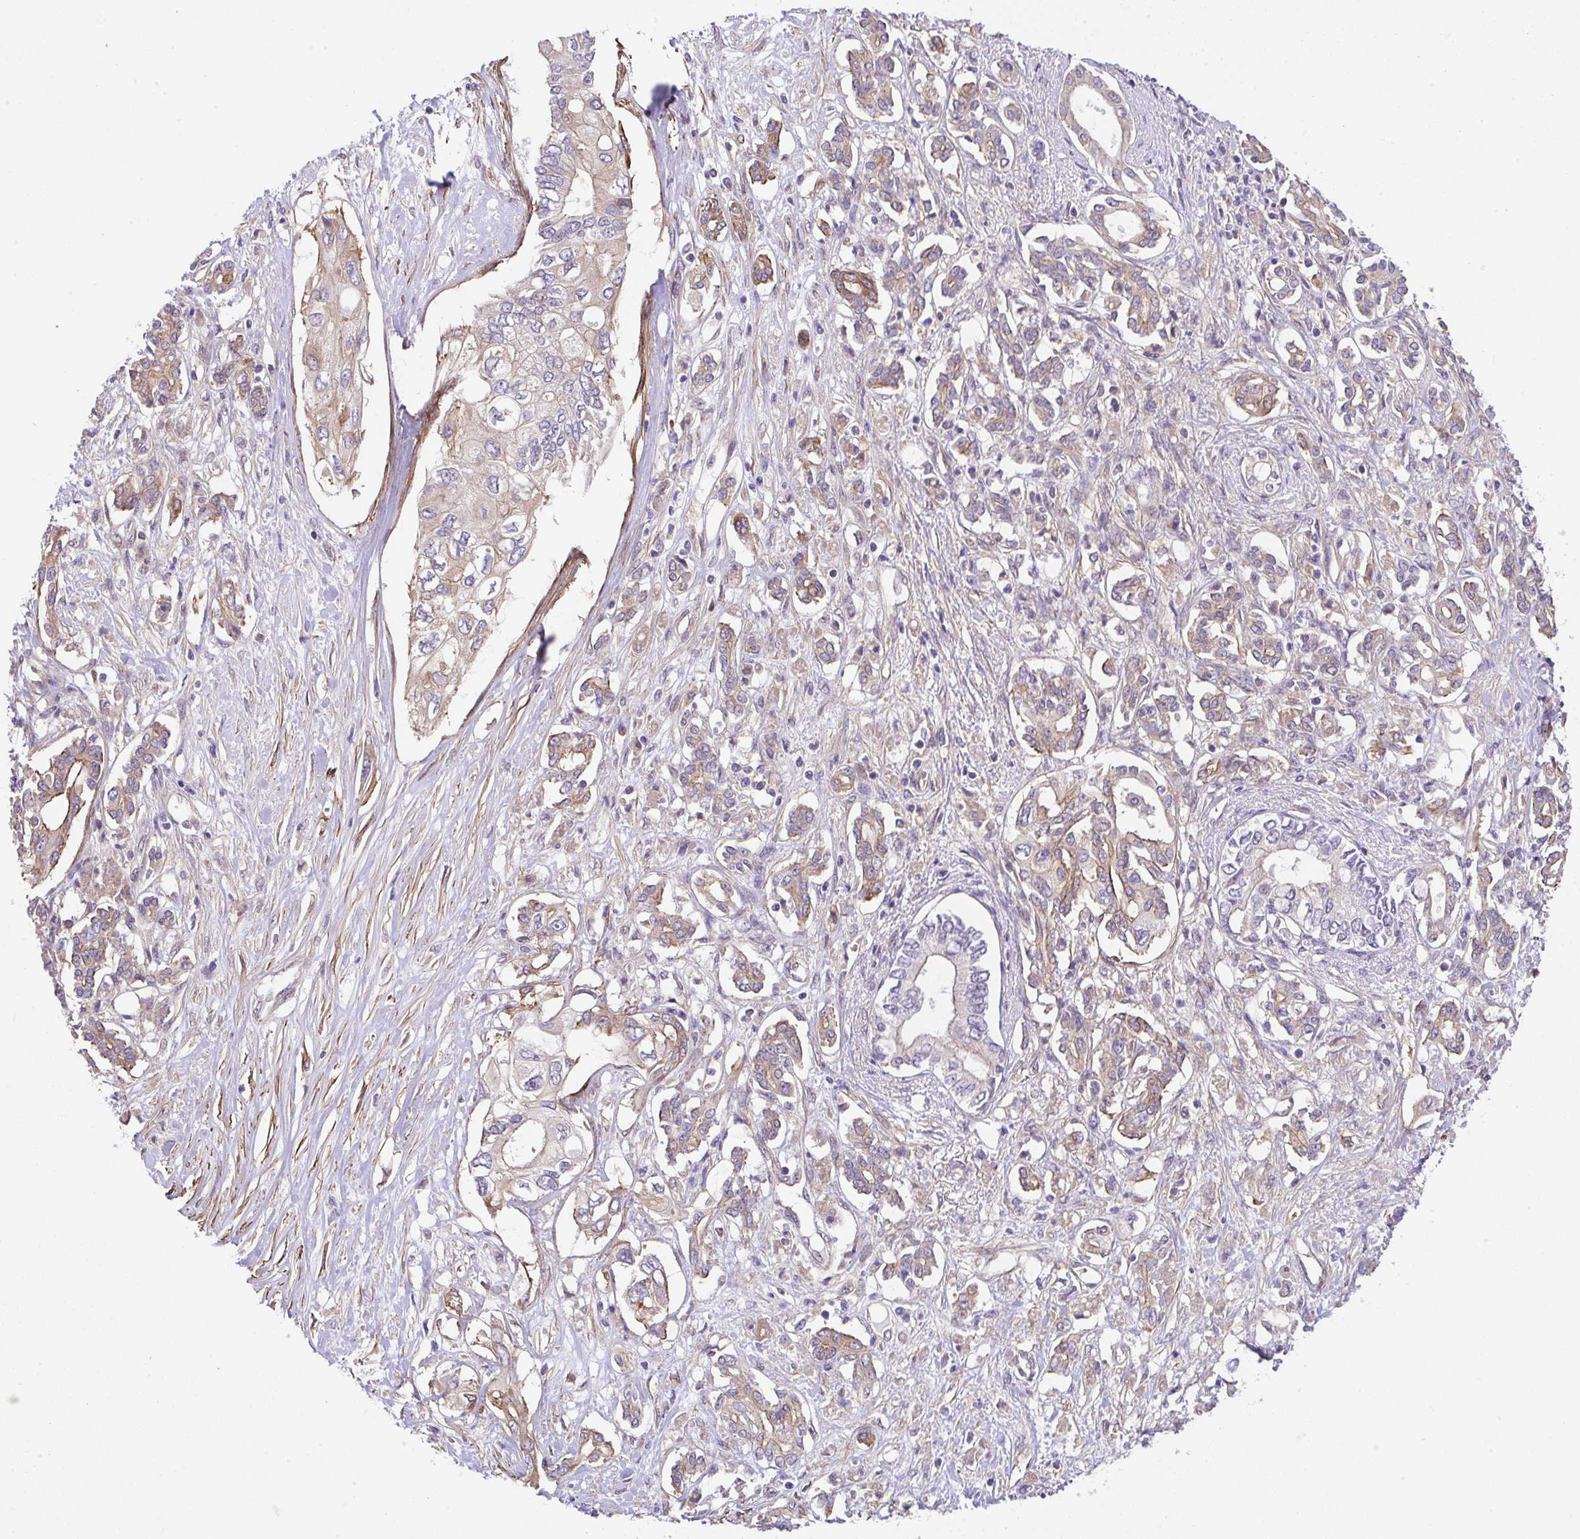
{"staining": {"intensity": "moderate", "quantity": "25%-75%", "location": "cytoplasmic/membranous"}, "tissue": "pancreatic cancer", "cell_type": "Tumor cells", "image_type": "cancer", "snomed": [{"axis": "morphology", "description": "Adenocarcinoma, NOS"}, {"axis": "topography", "description": "Pancreas"}], "caption": "IHC (DAB) staining of human pancreatic cancer reveals moderate cytoplasmic/membranous protein positivity in approximately 25%-75% of tumor cells.", "gene": "ZNF696", "patient": {"sex": "female", "age": 63}}